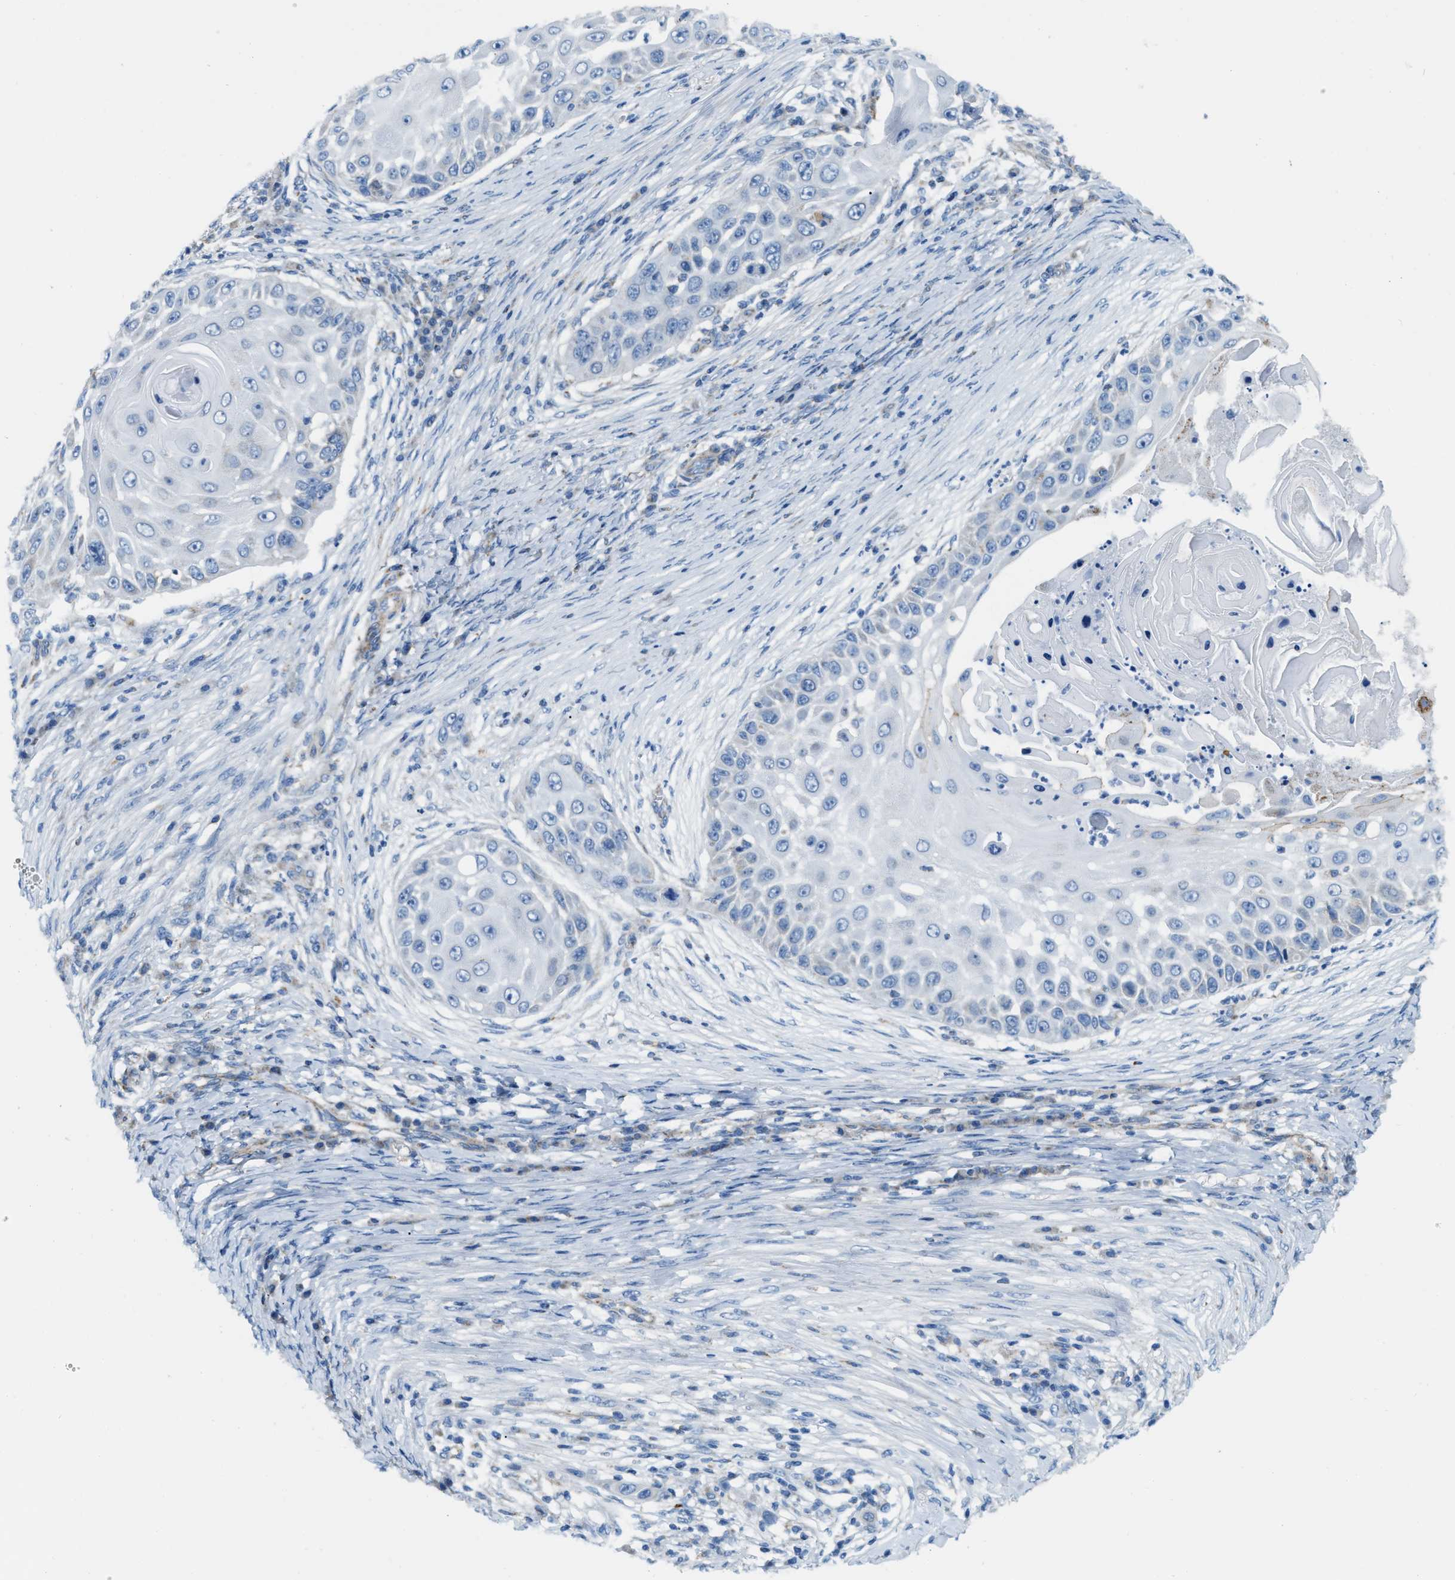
{"staining": {"intensity": "negative", "quantity": "none", "location": "none"}, "tissue": "skin cancer", "cell_type": "Tumor cells", "image_type": "cancer", "snomed": [{"axis": "morphology", "description": "Squamous cell carcinoma, NOS"}, {"axis": "topography", "description": "Skin"}], "caption": "DAB immunohistochemical staining of human skin cancer (squamous cell carcinoma) shows no significant positivity in tumor cells.", "gene": "JADE1", "patient": {"sex": "female", "age": 44}}